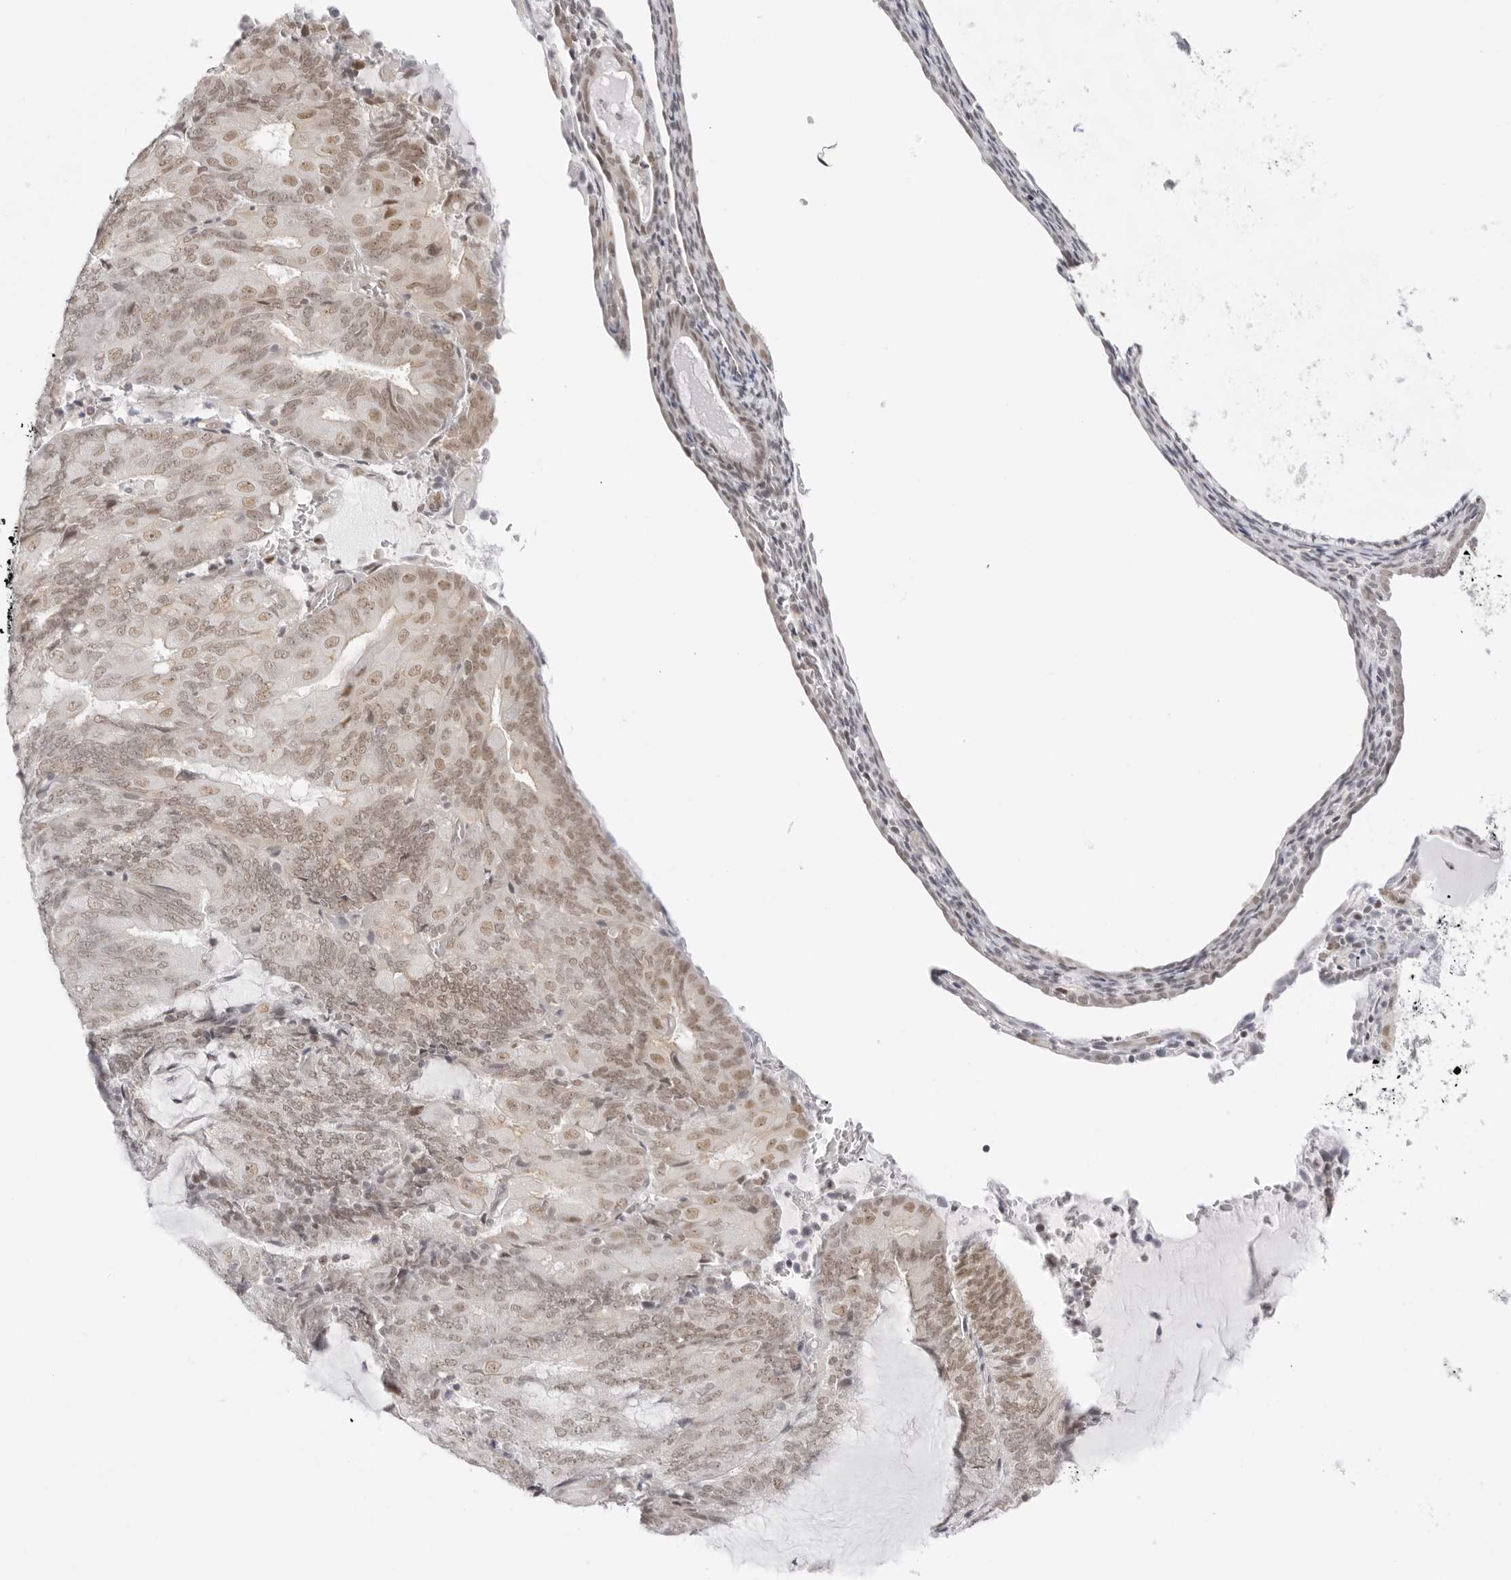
{"staining": {"intensity": "weak", "quantity": "25%-75%", "location": "nuclear"}, "tissue": "endometrial cancer", "cell_type": "Tumor cells", "image_type": "cancer", "snomed": [{"axis": "morphology", "description": "Adenocarcinoma, NOS"}, {"axis": "topography", "description": "Endometrium"}], "caption": "IHC staining of adenocarcinoma (endometrial), which exhibits low levels of weak nuclear expression in approximately 25%-75% of tumor cells indicating weak nuclear protein expression. The staining was performed using DAB (3,3'-diaminobenzidine) (brown) for protein detection and nuclei were counterstained in hematoxylin (blue).", "gene": "TCIM", "patient": {"sex": "female", "age": 81}}